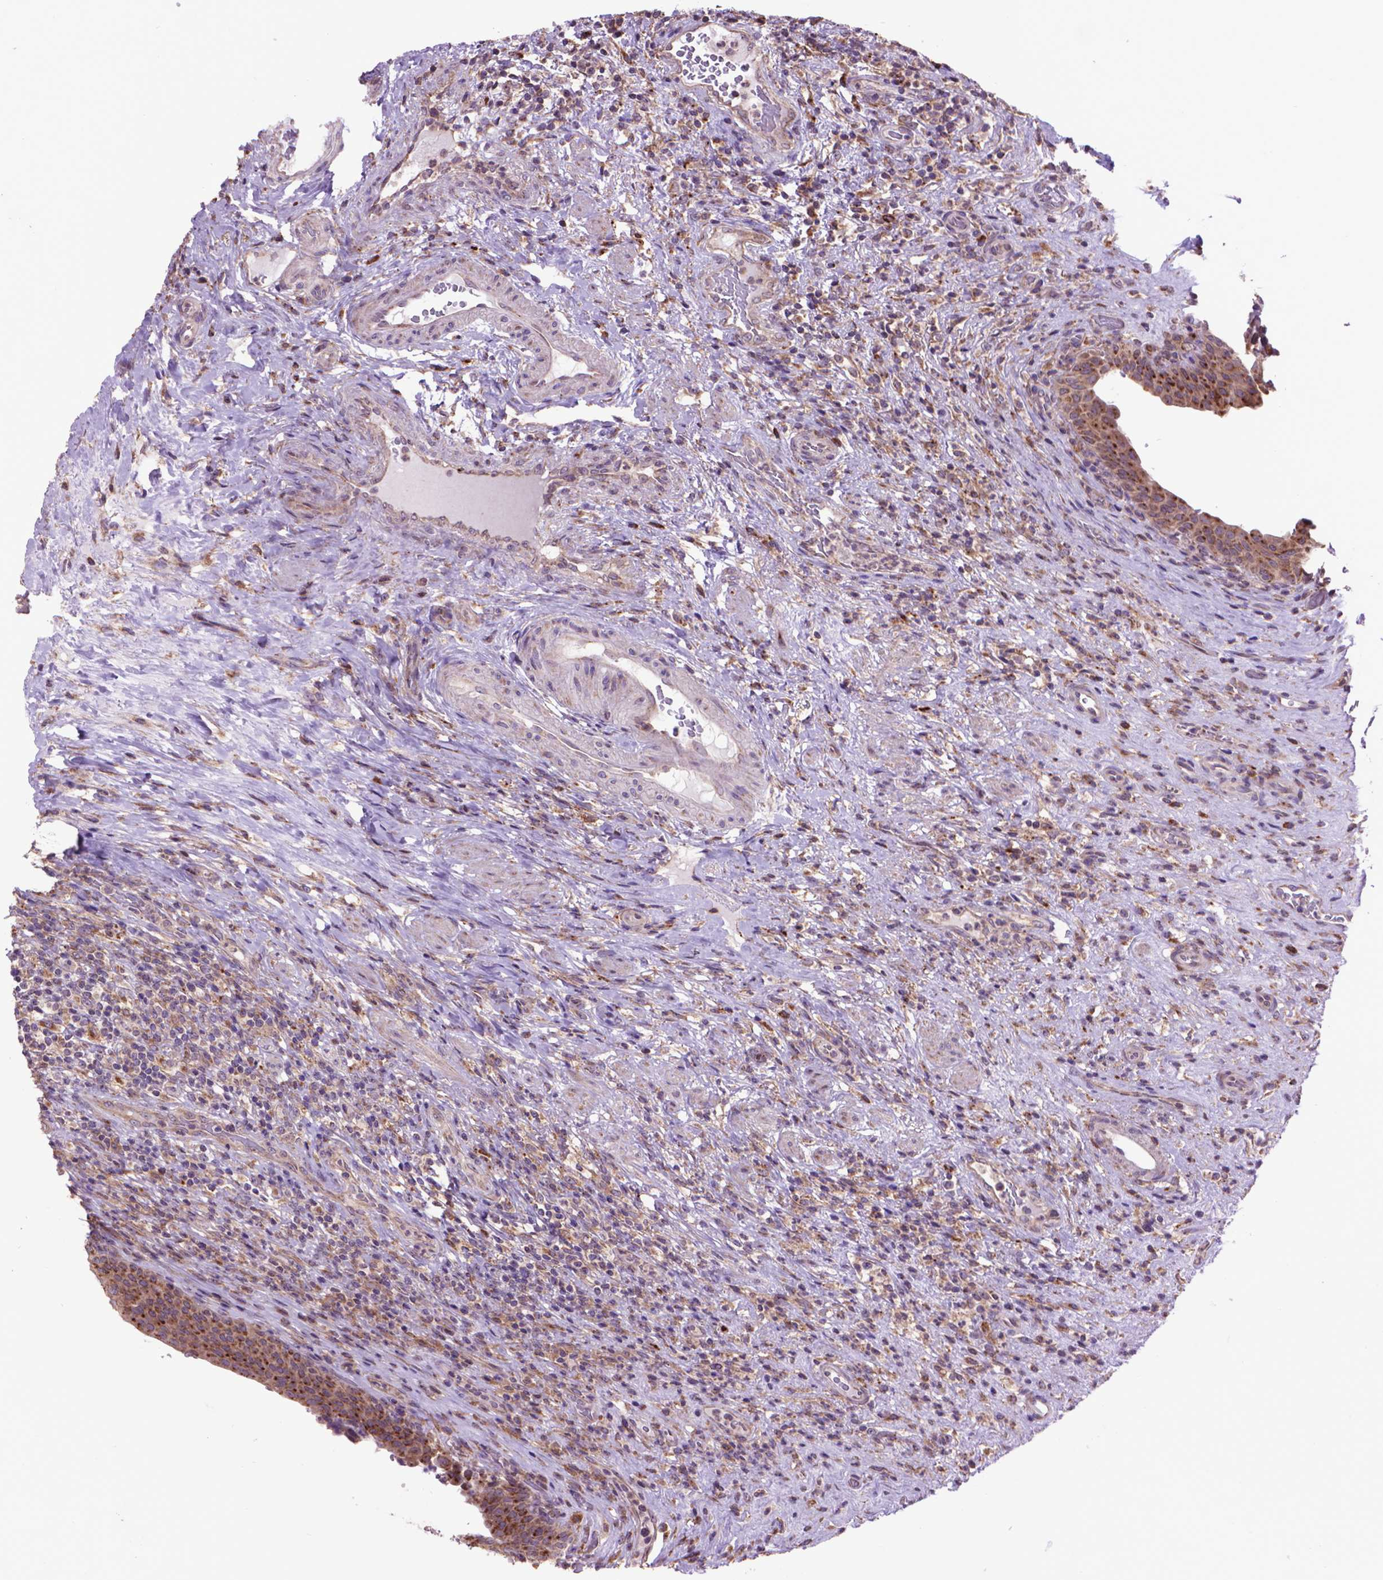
{"staining": {"intensity": "moderate", "quantity": ">75%", "location": "cytoplasmic/membranous"}, "tissue": "urinary bladder", "cell_type": "Urothelial cells", "image_type": "normal", "snomed": [{"axis": "morphology", "description": "Normal tissue, NOS"}, {"axis": "topography", "description": "Urinary bladder"}, {"axis": "topography", "description": "Peripheral nerve tissue"}], "caption": "Benign urinary bladder reveals moderate cytoplasmic/membranous expression in approximately >75% of urothelial cells, visualized by immunohistochemistry.", "gene": "GLB1", "patient": {"sex": "male", "age": 66}}